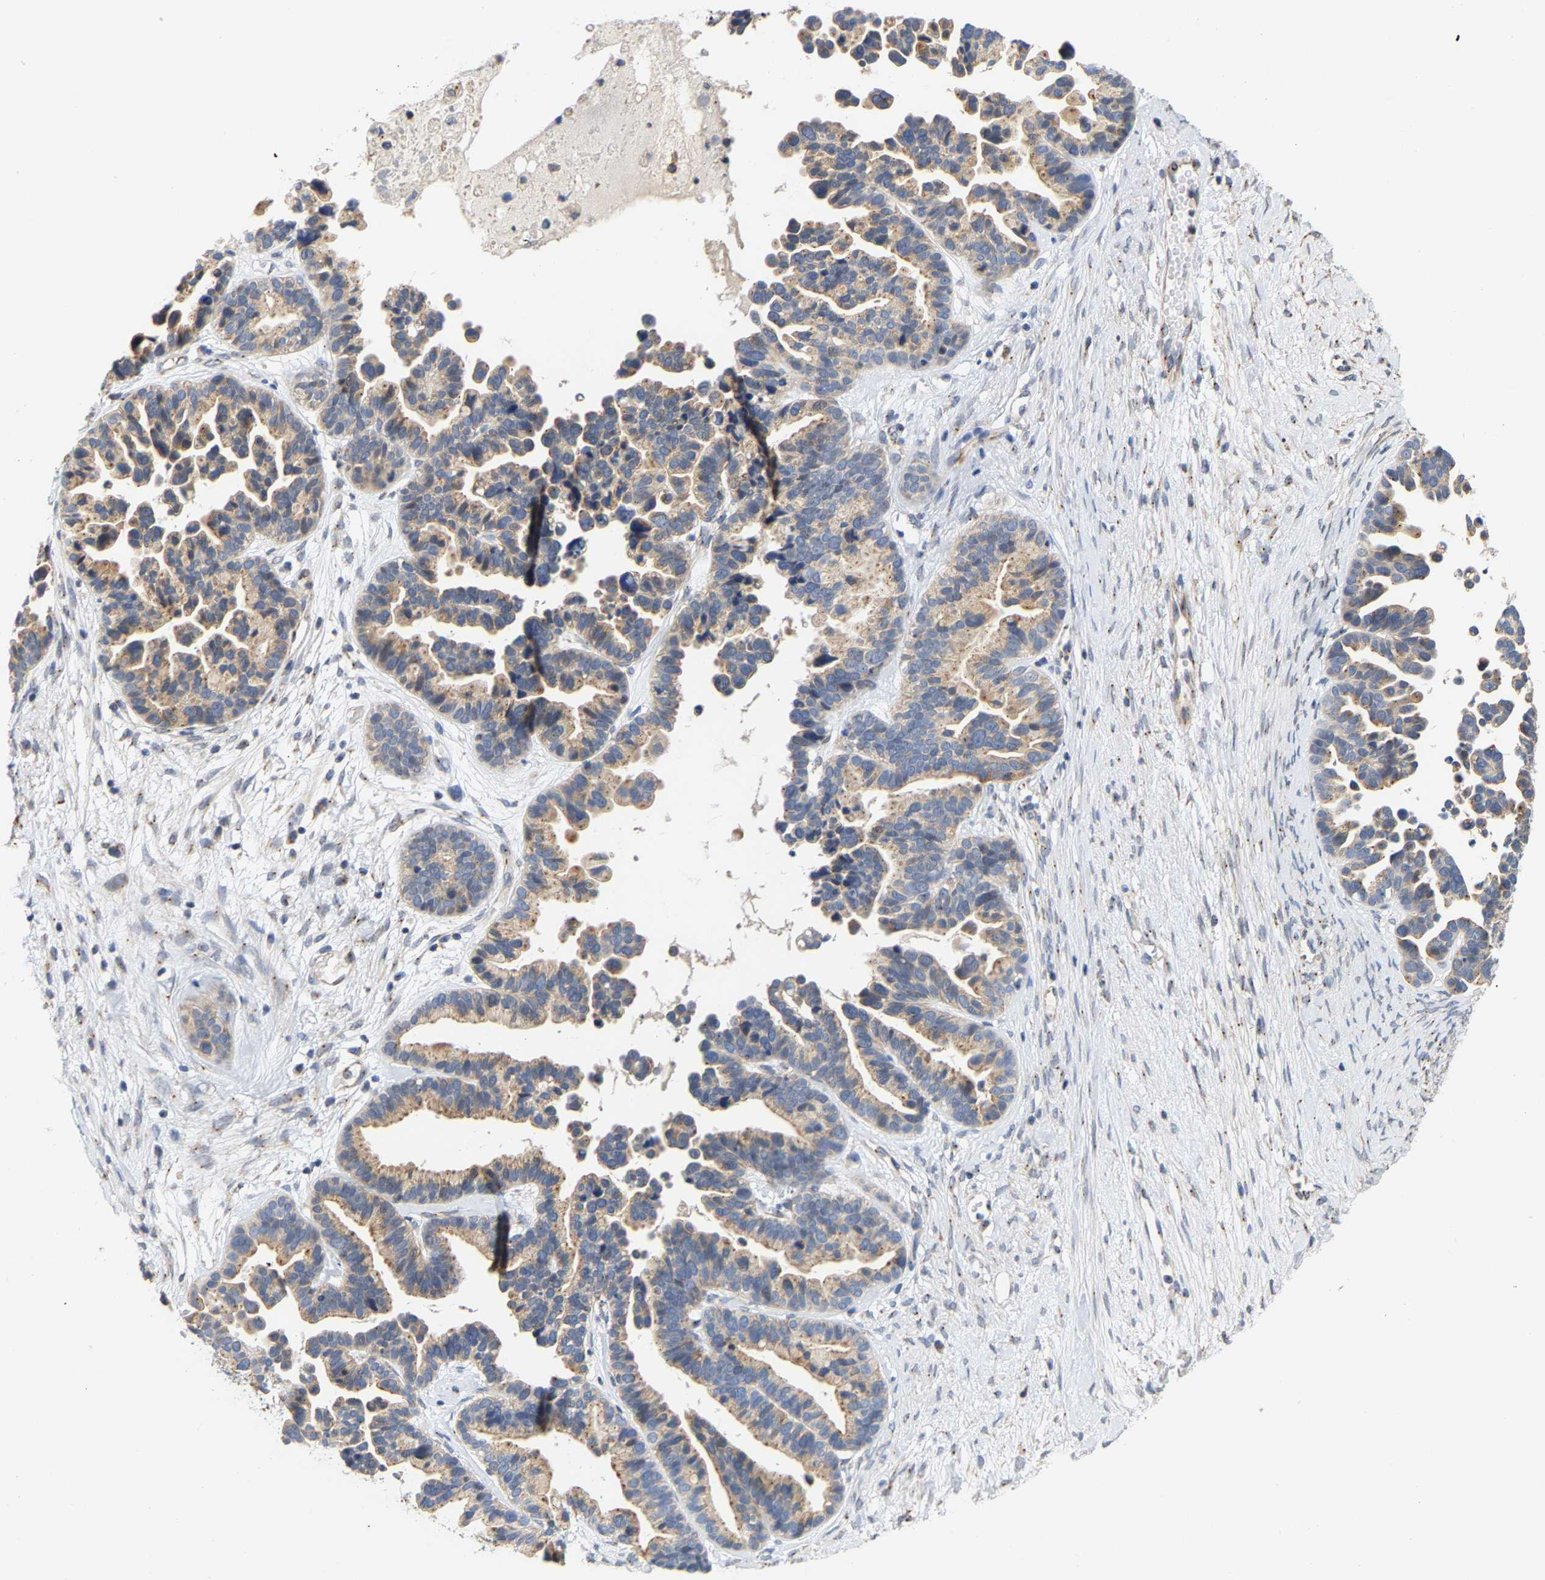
{"staining": {"intensity": "weak", "quantity": ">75%", "location": "cytoplasmic/membranous"}, "tissue": "ovarian cancer", "cell_type": "Tumor cells", "image_type": "cancer", "snomed": [{"axis": "morphology", "description": "Cystadenocarcinoma, serous, NOS"}, {"axis": "topography", "description": "Ovary"}], "caption": "A histopathology image of ovarian cancer (serous cystadenocarcinoma) stained for a protein displays weak cytoplasmic/membranous brown staining in tumor cells. The staining is performed using DAB brown chromogen to label protein expression. The nuclei are counter-stained blue using hematoxylin.", "gene": "PCNT", "patient": {"sex": "female", "age": 56}}